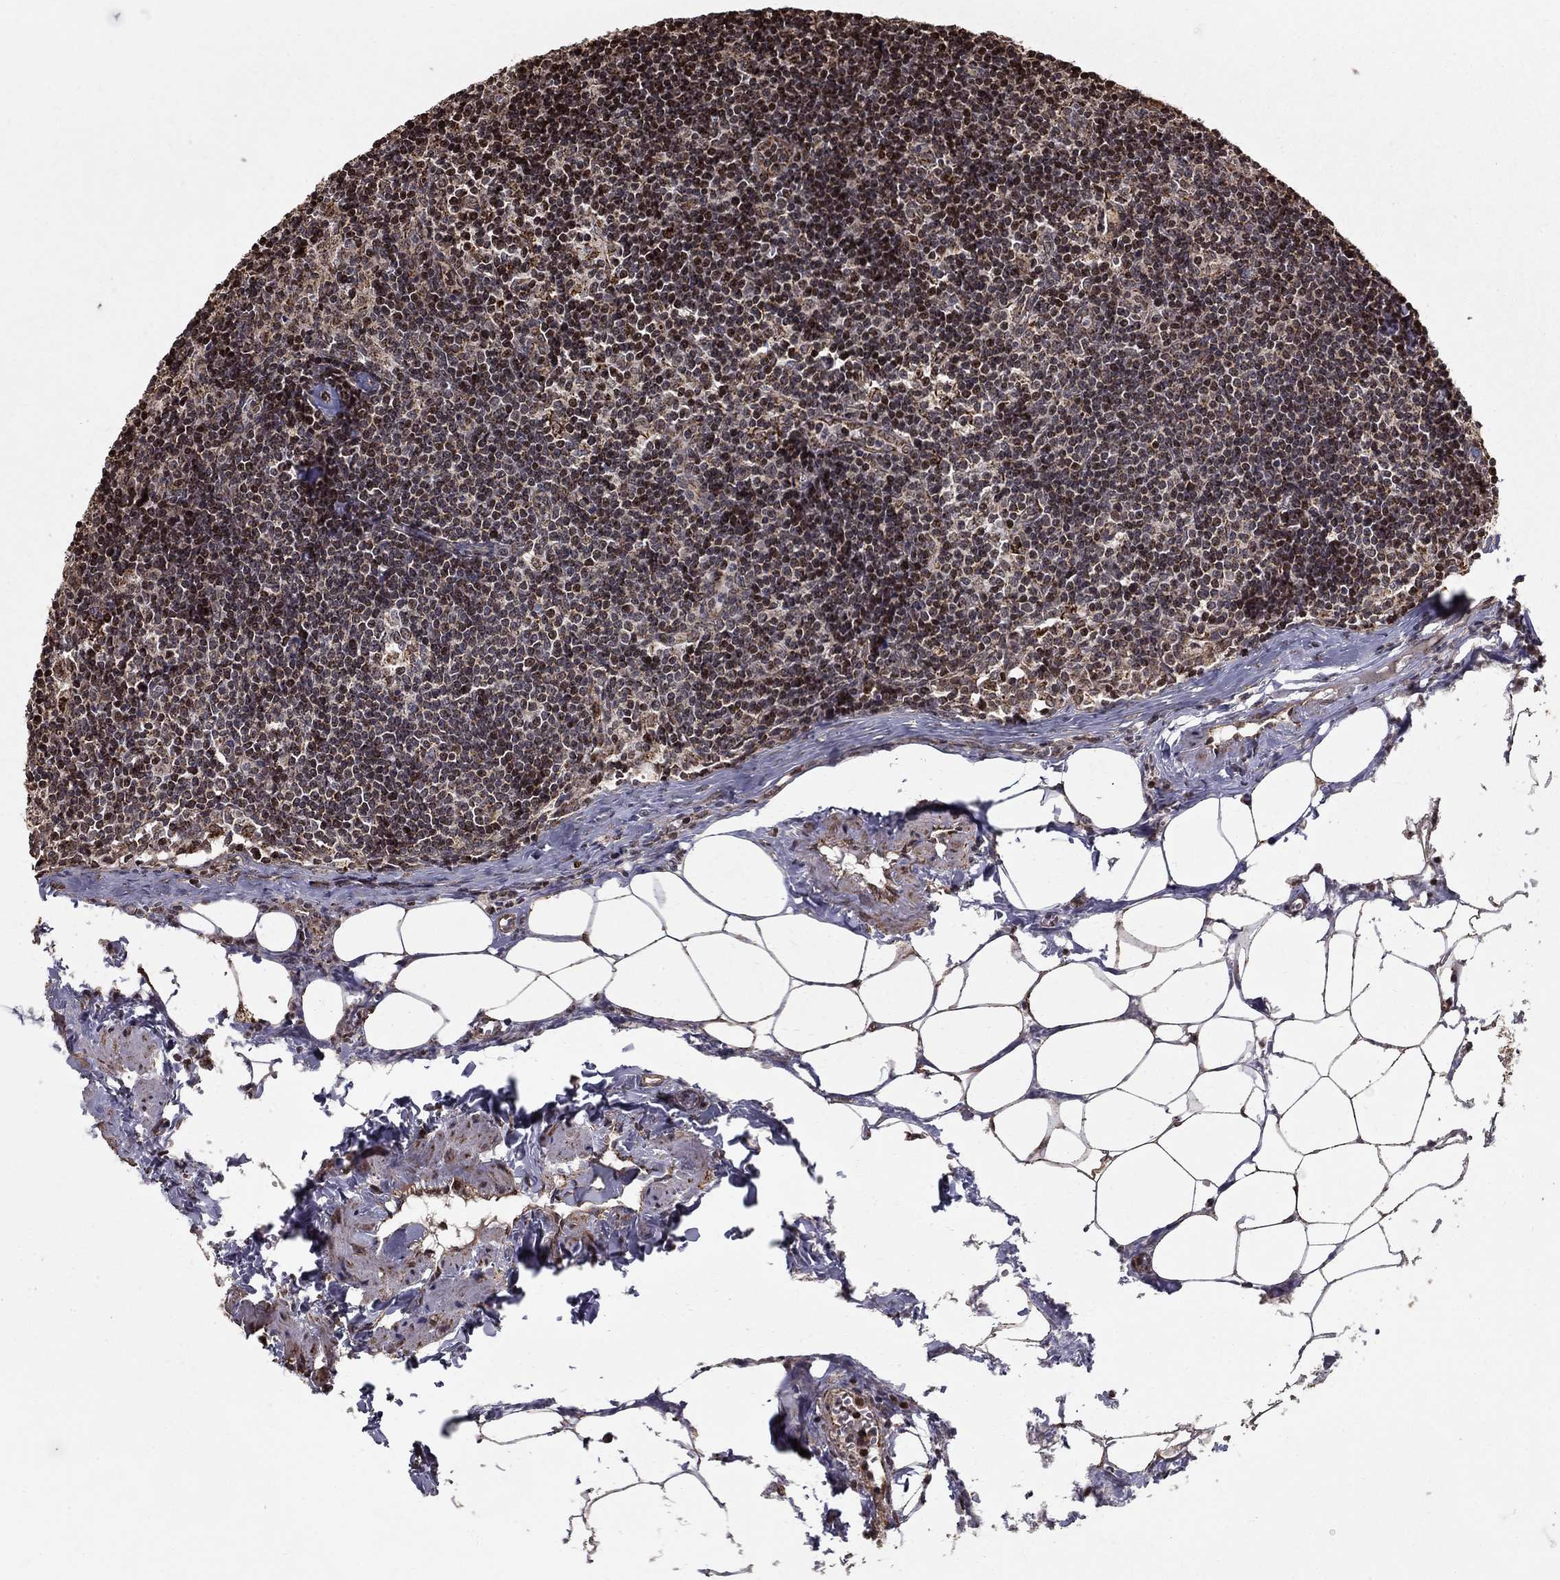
{"staining": {"intensity": "moderate", "quantity": "25%-75%", "location": "cytoplasmic/membranous,nuclear"}, "tissue": "lymph node", "cell_type": "Non-germinal center cells", "image_type": "normal", "snomed": [{"axis": "morphology", "description": "Normal tissue, NOS"}, {"axis": "topography", "description": "Lymph node"}], "caption": "Human lymph node stained for a protein (brown) shows moderate cytoplasmic/membranous,nuclear positive expression in approximately 25%-75% of non-germinal center cells.", "gene": "ACOT13", "patient": {"sex": "female", "age": 51}}